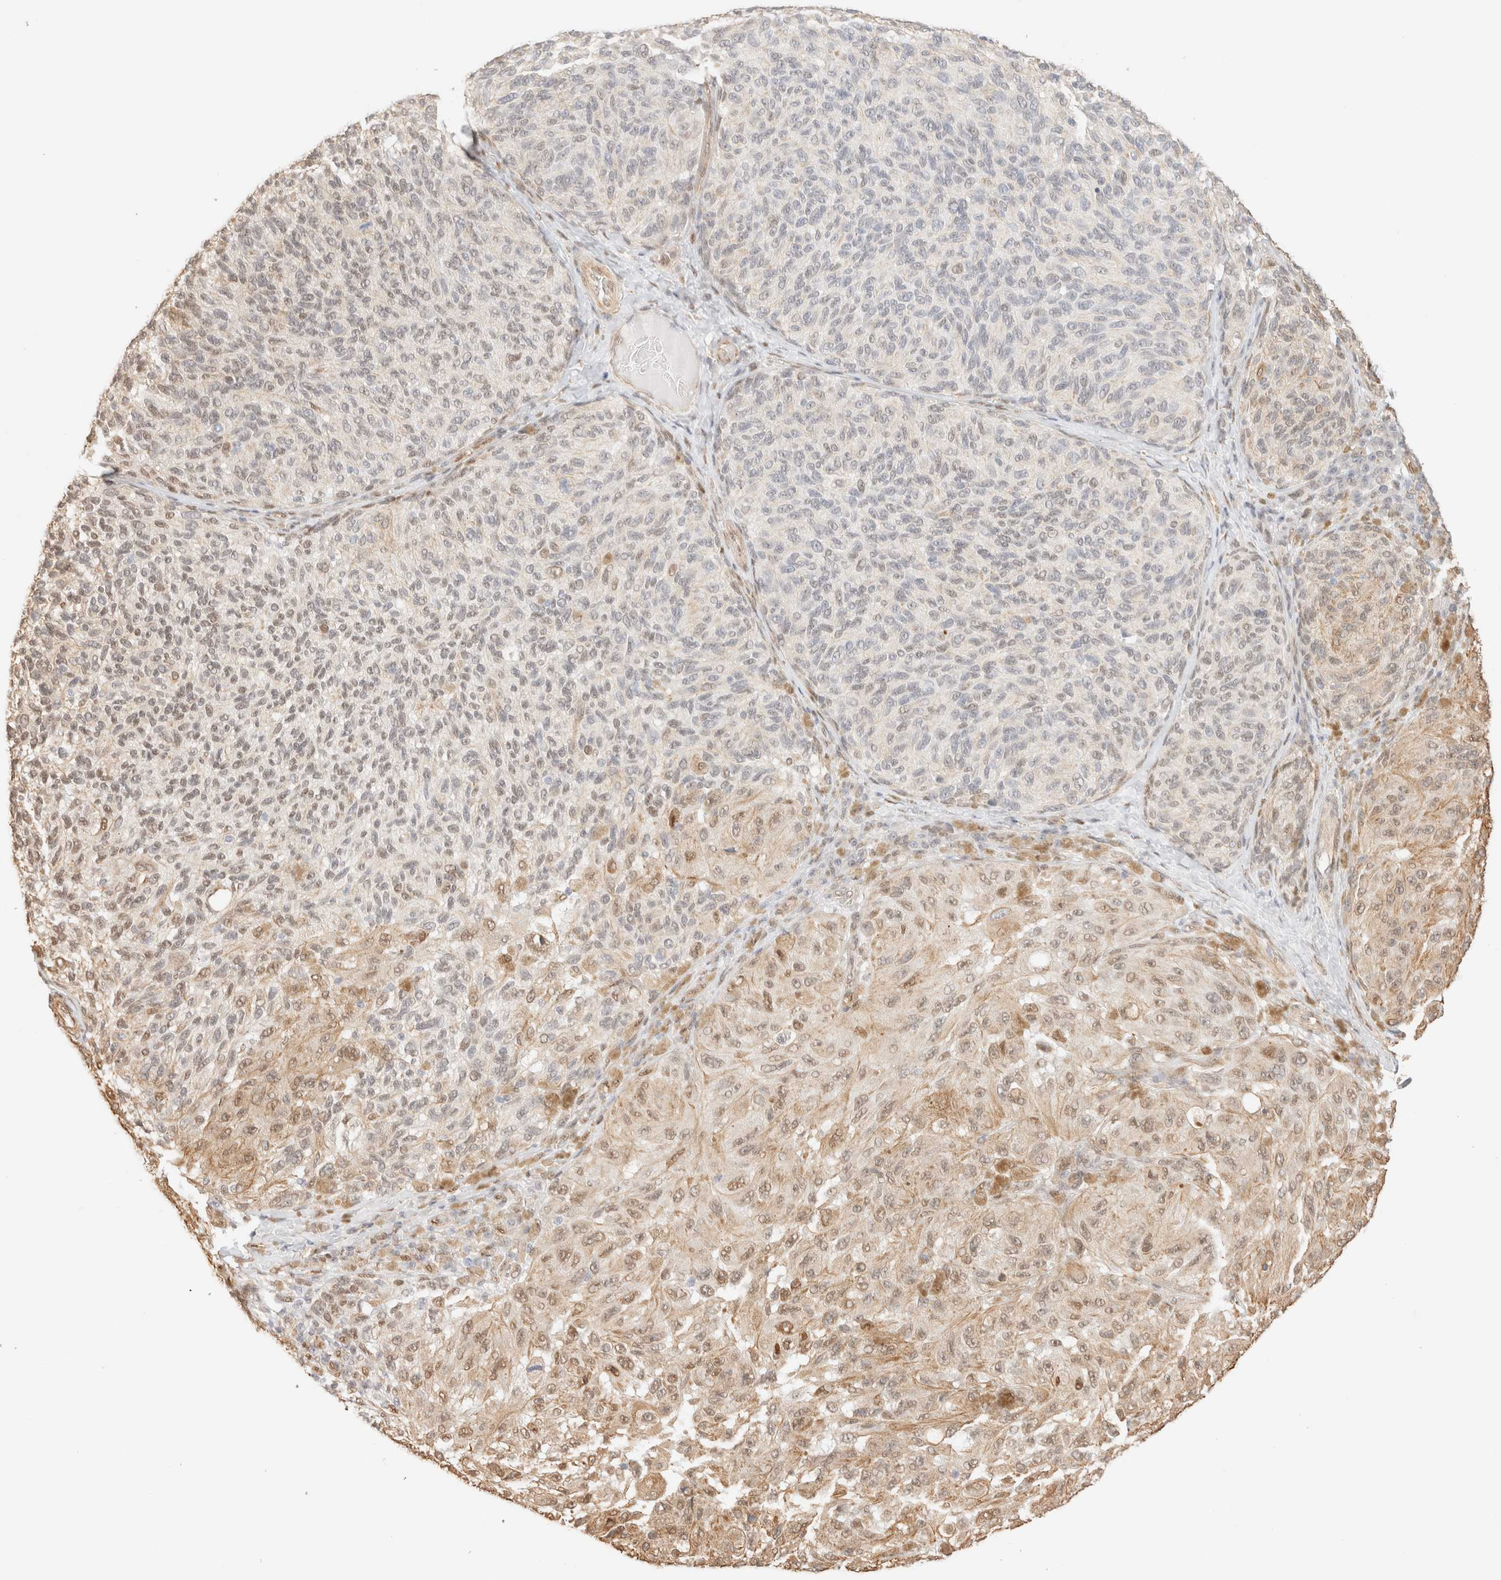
{"staining": {"intensity": "moderate", "quantity": "25%-75%", "location": "cytoplasmic/membranous,nuclear"}, "tissue": "melanoma", "cell_type": "Tumor cells", "image_type": "cancer", "snomed": [{"axis": "morphology", "description": "Malignant melanoma, NOS"}, {"axis": "topography", "description": "Skin"}], "caption": "This micrograph reveals immunohistochemistry staining of melanoma, with medium moderate cytoplasmic/membranous and nuclear expression in approximately 25%-75% of tumor cells.", "gene": "ARID5A", "patient": {"sex": "female", "age": 73}}